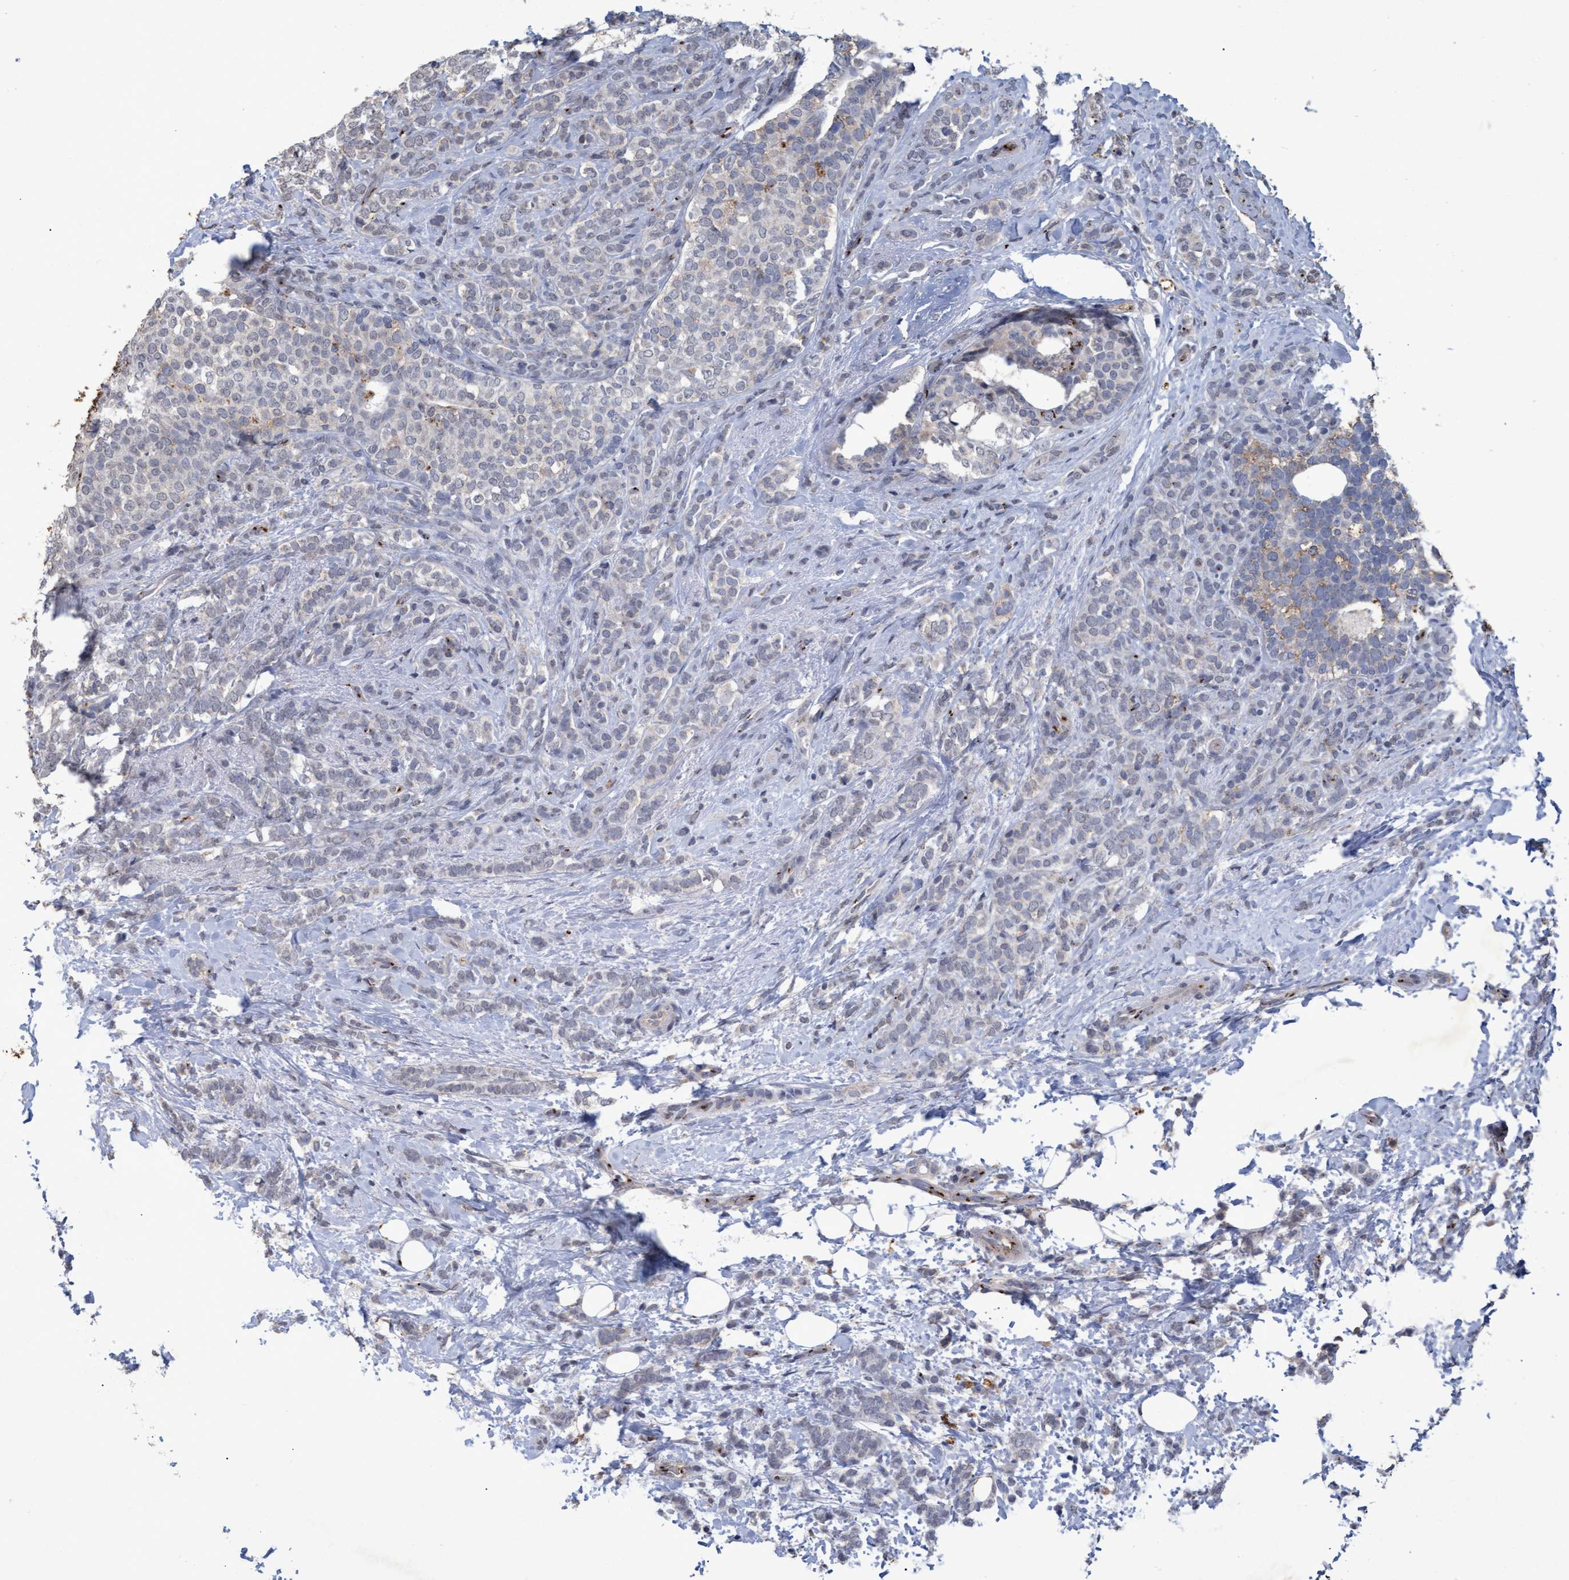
{"staining": {"intensity": "weak", "quantity": "25%-75%", "location": "cytoplasmic/membranous"}, "tissue": "breast cancer", "cell_type": "Tumor cells", "image_type": "cancer", "snomed": [{"axis": "morphology", "description": "Lobular carcinoma"}, {"axis": "topography", "description": "Breast"}], "caption": "Breast lobular carcinoma stained for a protein (brown) shows weak cytoplasmic/membranous positive positivity in approximately 25%-75% of tumor cells.", "gene": "GALC", "patient": {"sex": "female", "age": 50}}